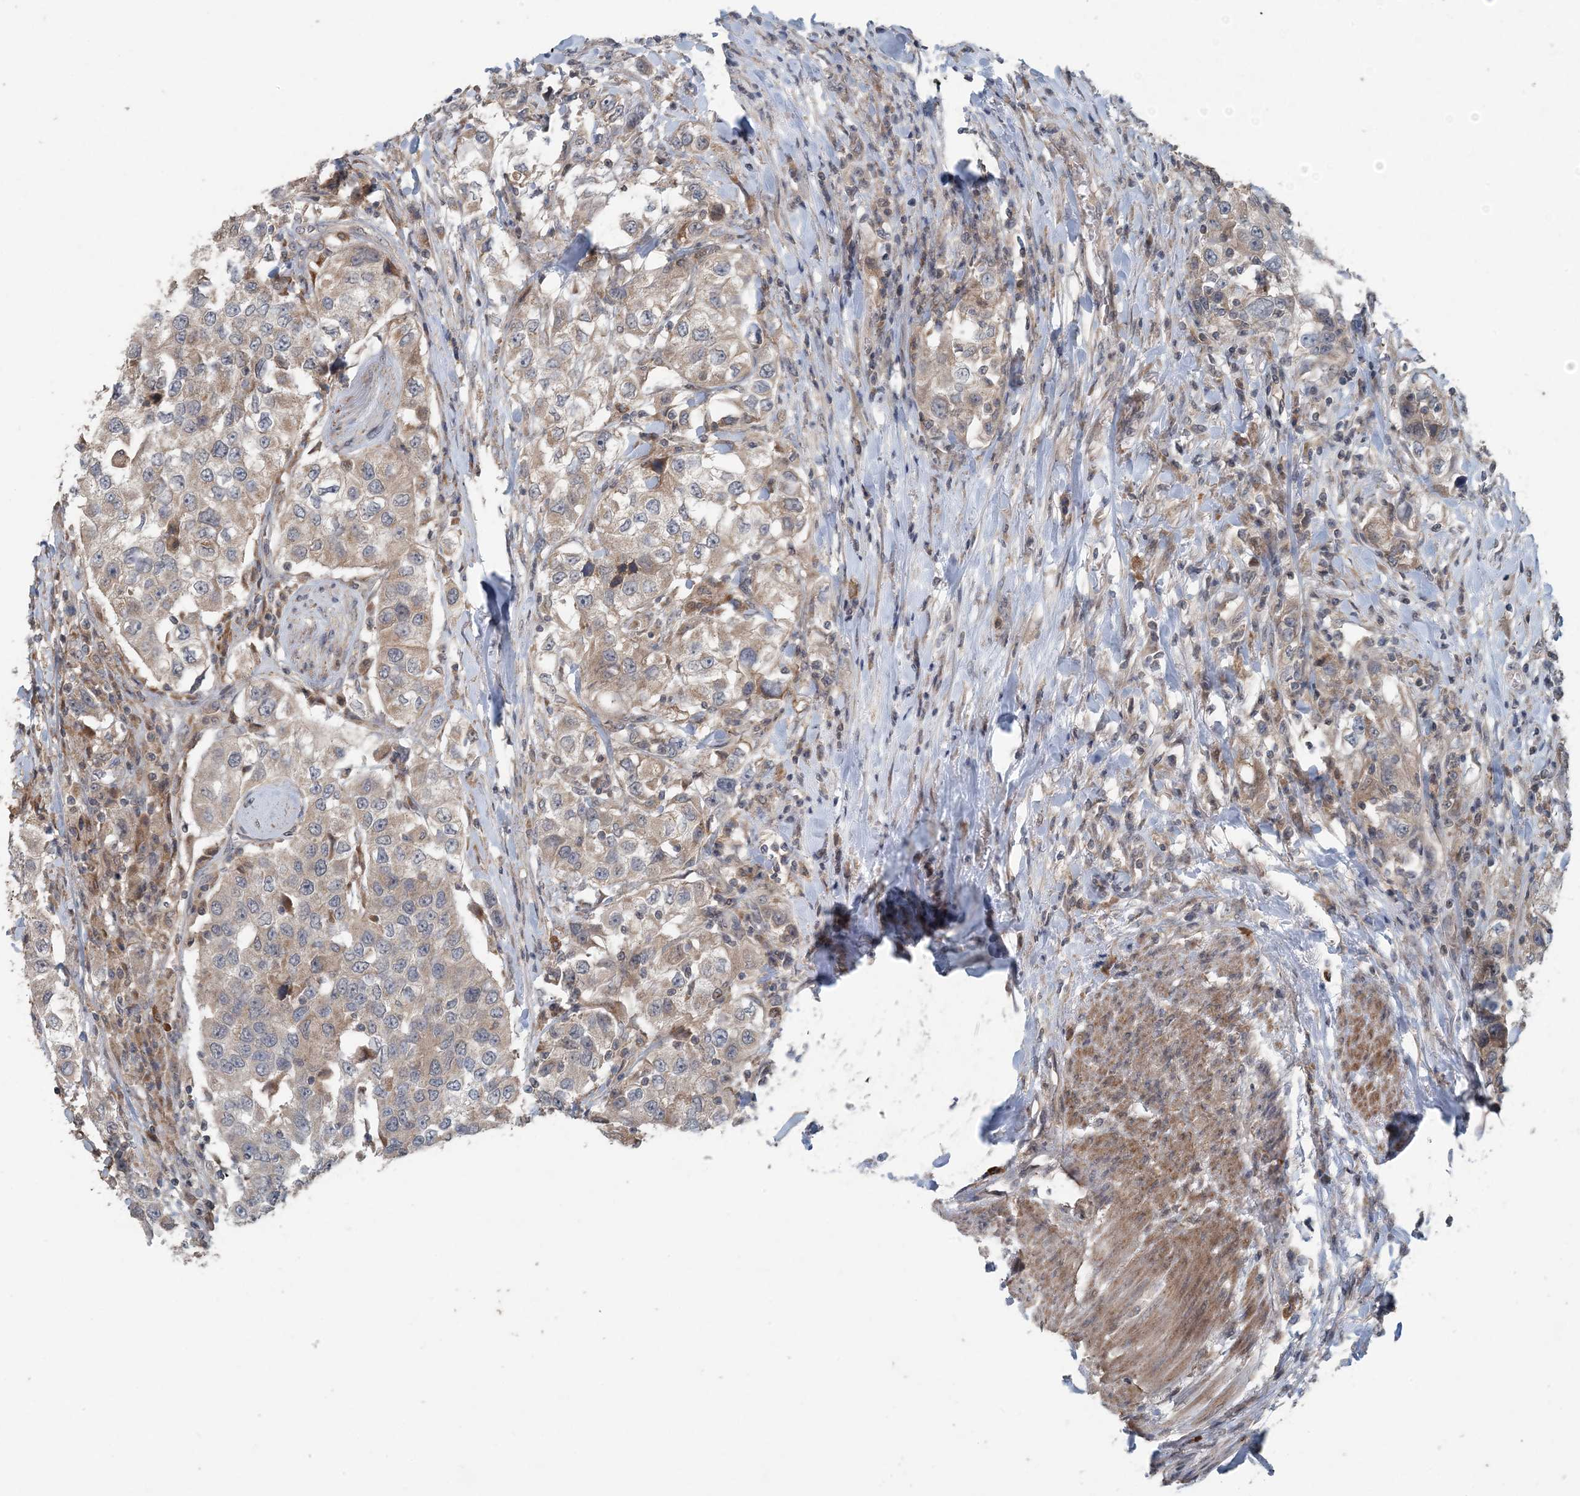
{"staining": {"intensity": "weak", "quantity": "25%-75%", "location": "cytoplasmic/membranous"}, "tissue": "urothelial cancer", "cell_type": "Tumor cells", "image_type": "cancer", "snomed": [{"axis": "morphology", "description": "Urothelial carcinoma, High grade"}, {"axis": "topography", "description": "Urinary bladder"}], "caption": "Protein expression analysis of urothelial carcinoma (high-grade) demonstrates weak cytoplasmic/membranous expression in approximately 25%-75% of tumor cells.", "gene": "MYO9B", "patient": {"sex": "female", "age": 80}}